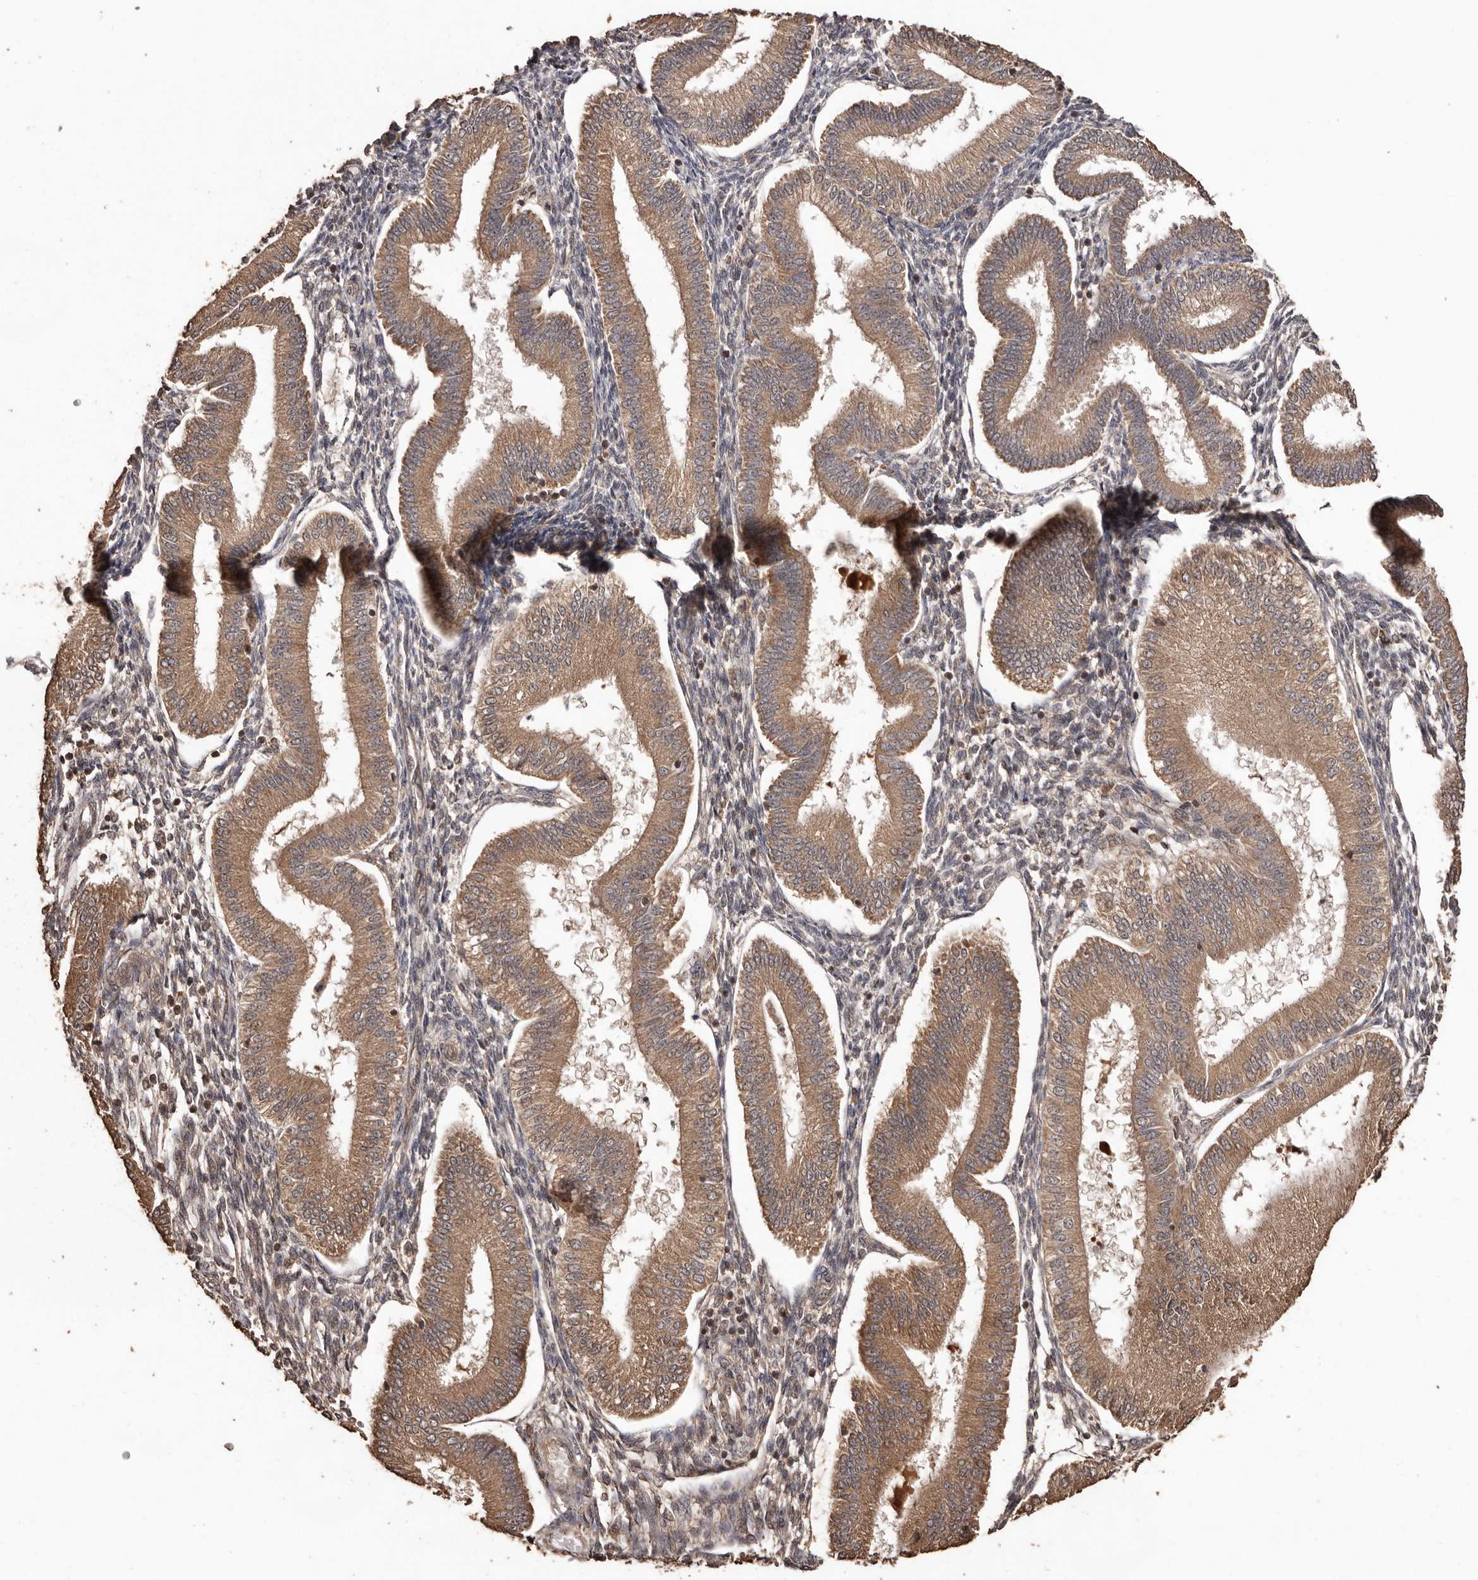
{"staining": {"intensity": "weak", "quantity": ">75%", "location": "cytoplasmic/membranous"}, "tissue": "endometrium", "cell_type": "Cells in endometrial stroma", "image_type": "normal", "snomed": [{"axis": "morphology", "description": "Normal tissue, NOS"}, {"axis": "topography", "description": "Endometrium"}], "caption": "Immunohistochemical staining of benign human endometrium demonstrates >75% levels of weak cytoplasmic/membranous protein staining in approximately >75% of cells in endometrial stroma.", "gene": "RWDD1", "patient": {"sex": "female", "age": 39}}